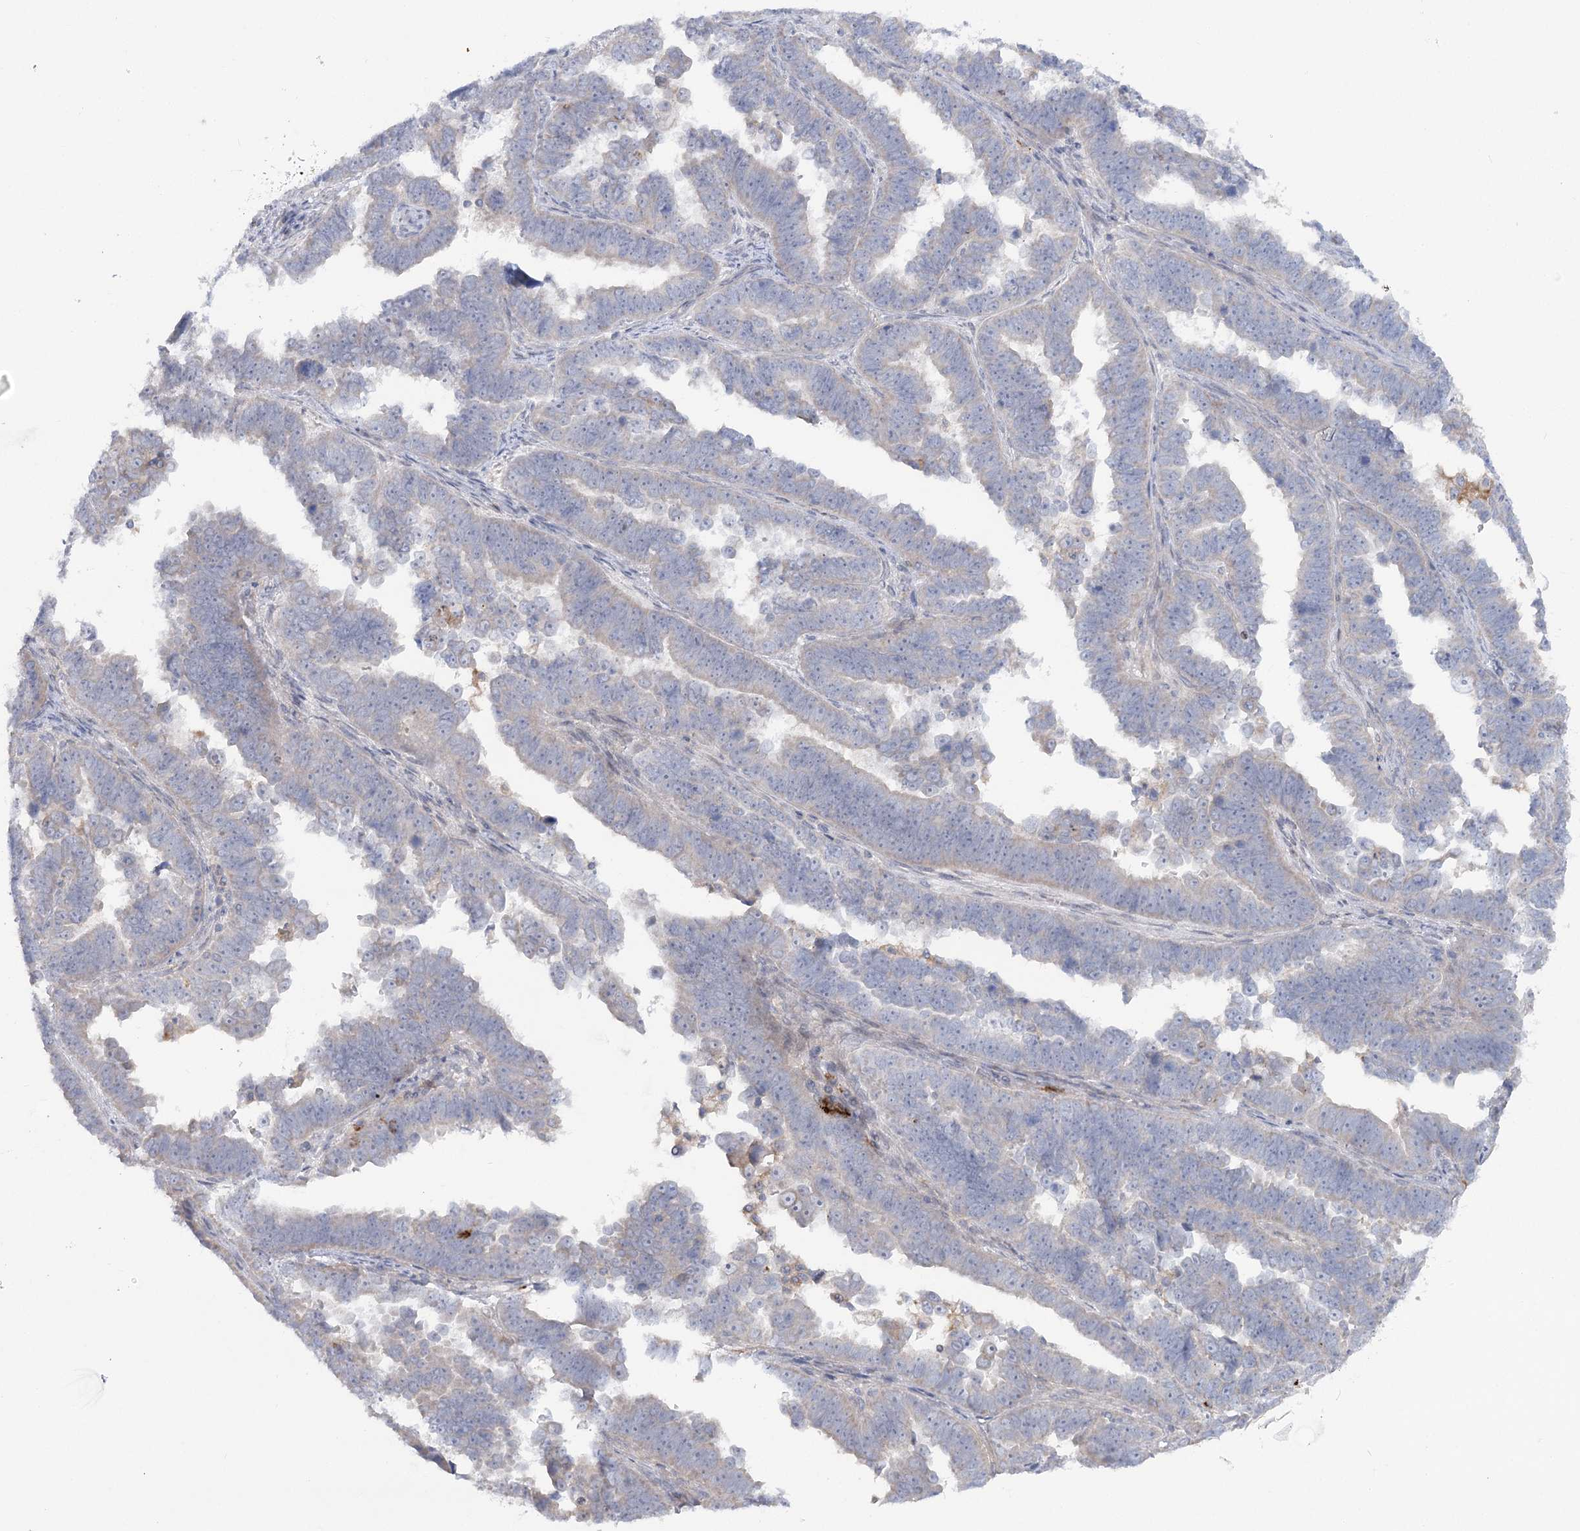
{"staining": {"intensity": "negative", "quantity": "none", "location": "none"}, "tissue": "endometrial cancer", "cell_type": "Tumor cells", "image_type": "cancer", "snomed": [{"axis": "morphology", "description": "Adenocarcinoma, NOS"}, {"axis": "topography", "description": "Endometrium"}], "caption": "DAB (3,3'-diaminobenzidine) immunohistochemical staining of human endometrial cancer demonstrates no significant expression in tumor cells.", "gene": "SCN11A", "patient": {"sex": "female", "age": 75}}